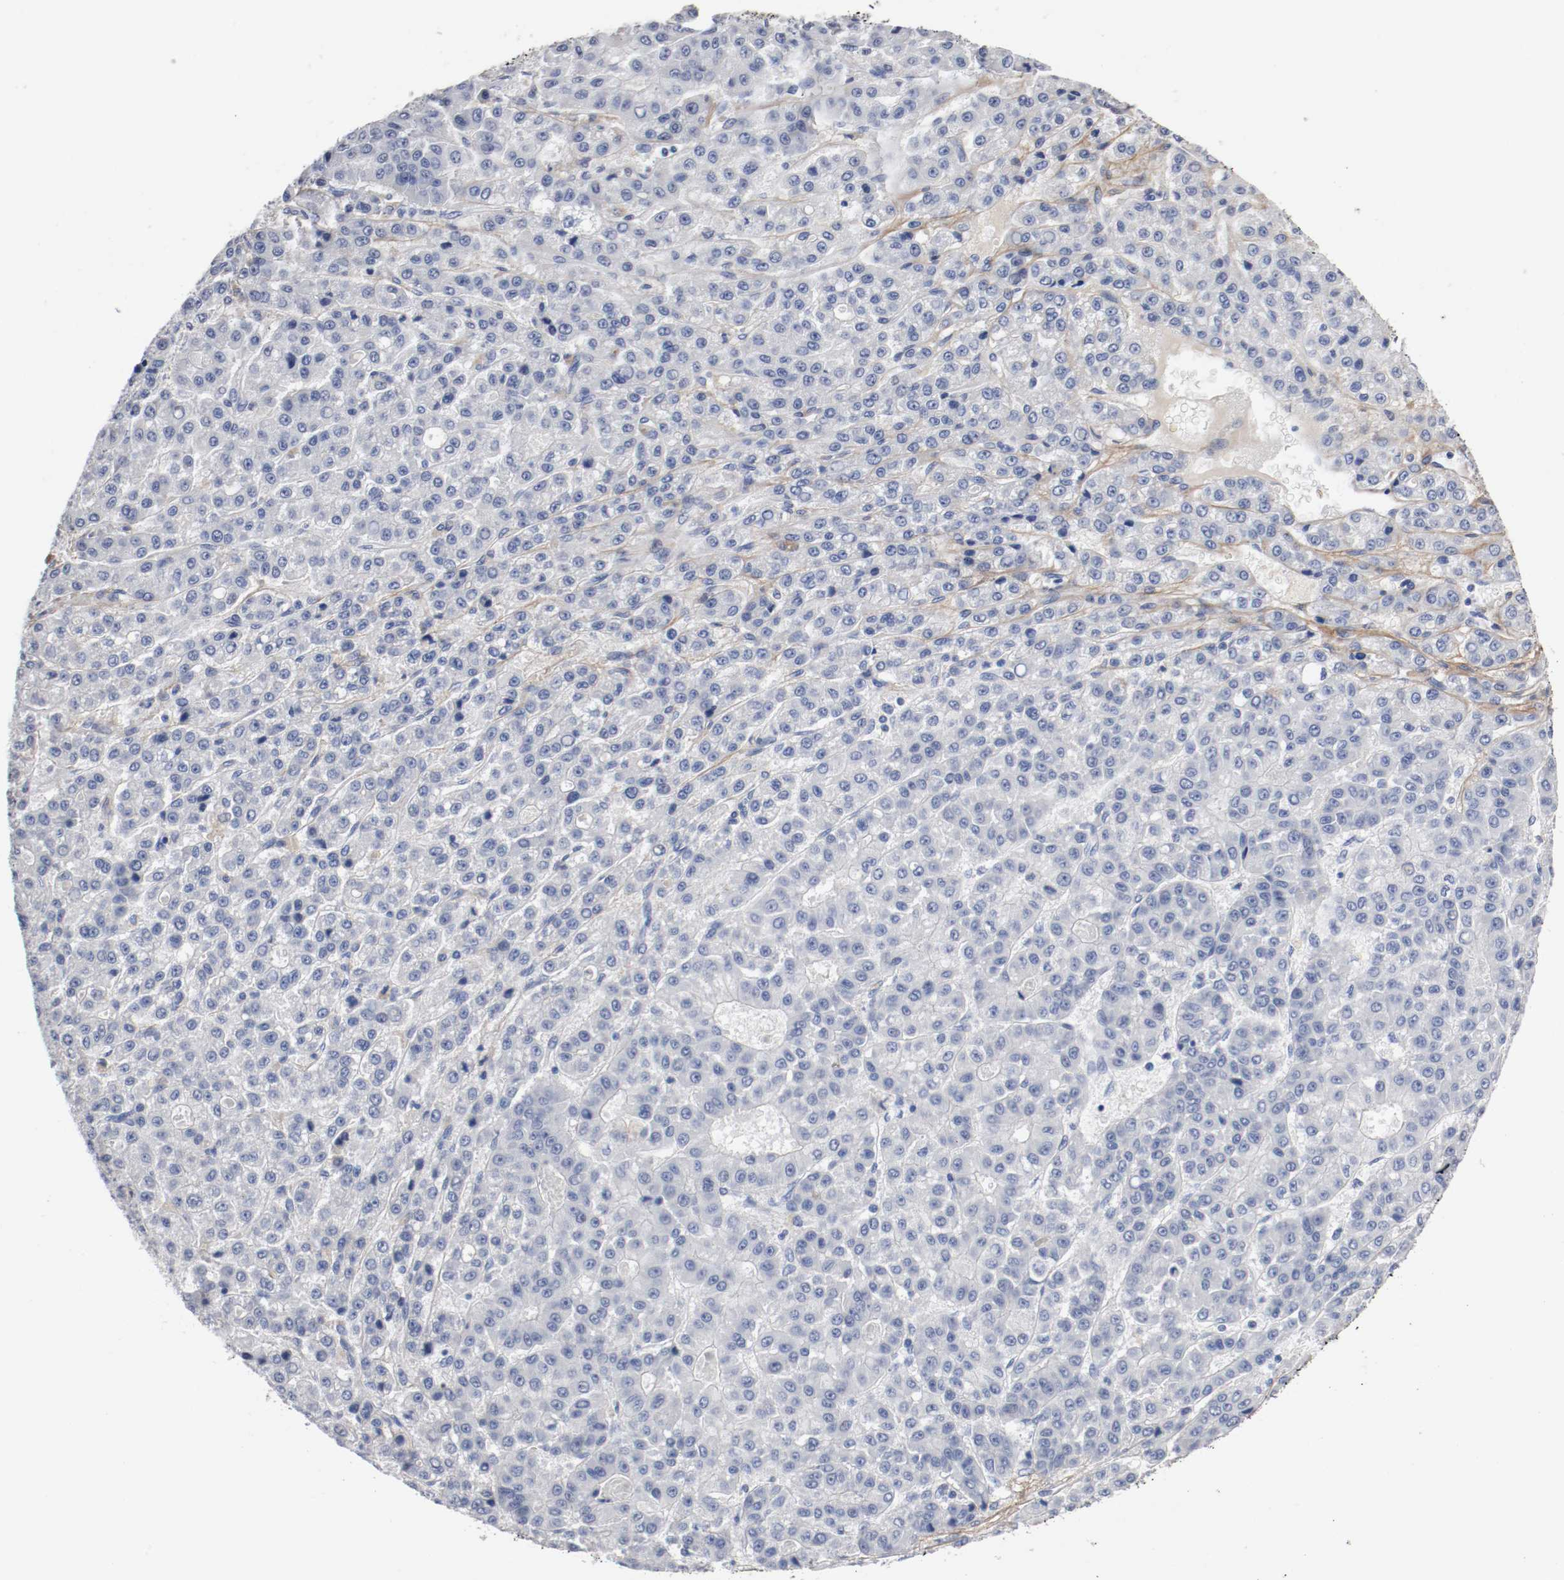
{"staining": {"intensity": "negative", "quantity": "none", "location": "none"}, "tissue": "liver cancer", "cell_type": "Tumor cells", "image_type": "cancer", "snomed": [{"axis": "morphology", "description": "Carcinoma, Hepatocellular, NOS"}, {"axis": "topography", "description": "Liver"}], "caption": "Tumor cells are negative for brown protein staining in liver hepatocellular carcinoma.", "gene": "TNC", "patient": {"sex": "male", "age": 70}}